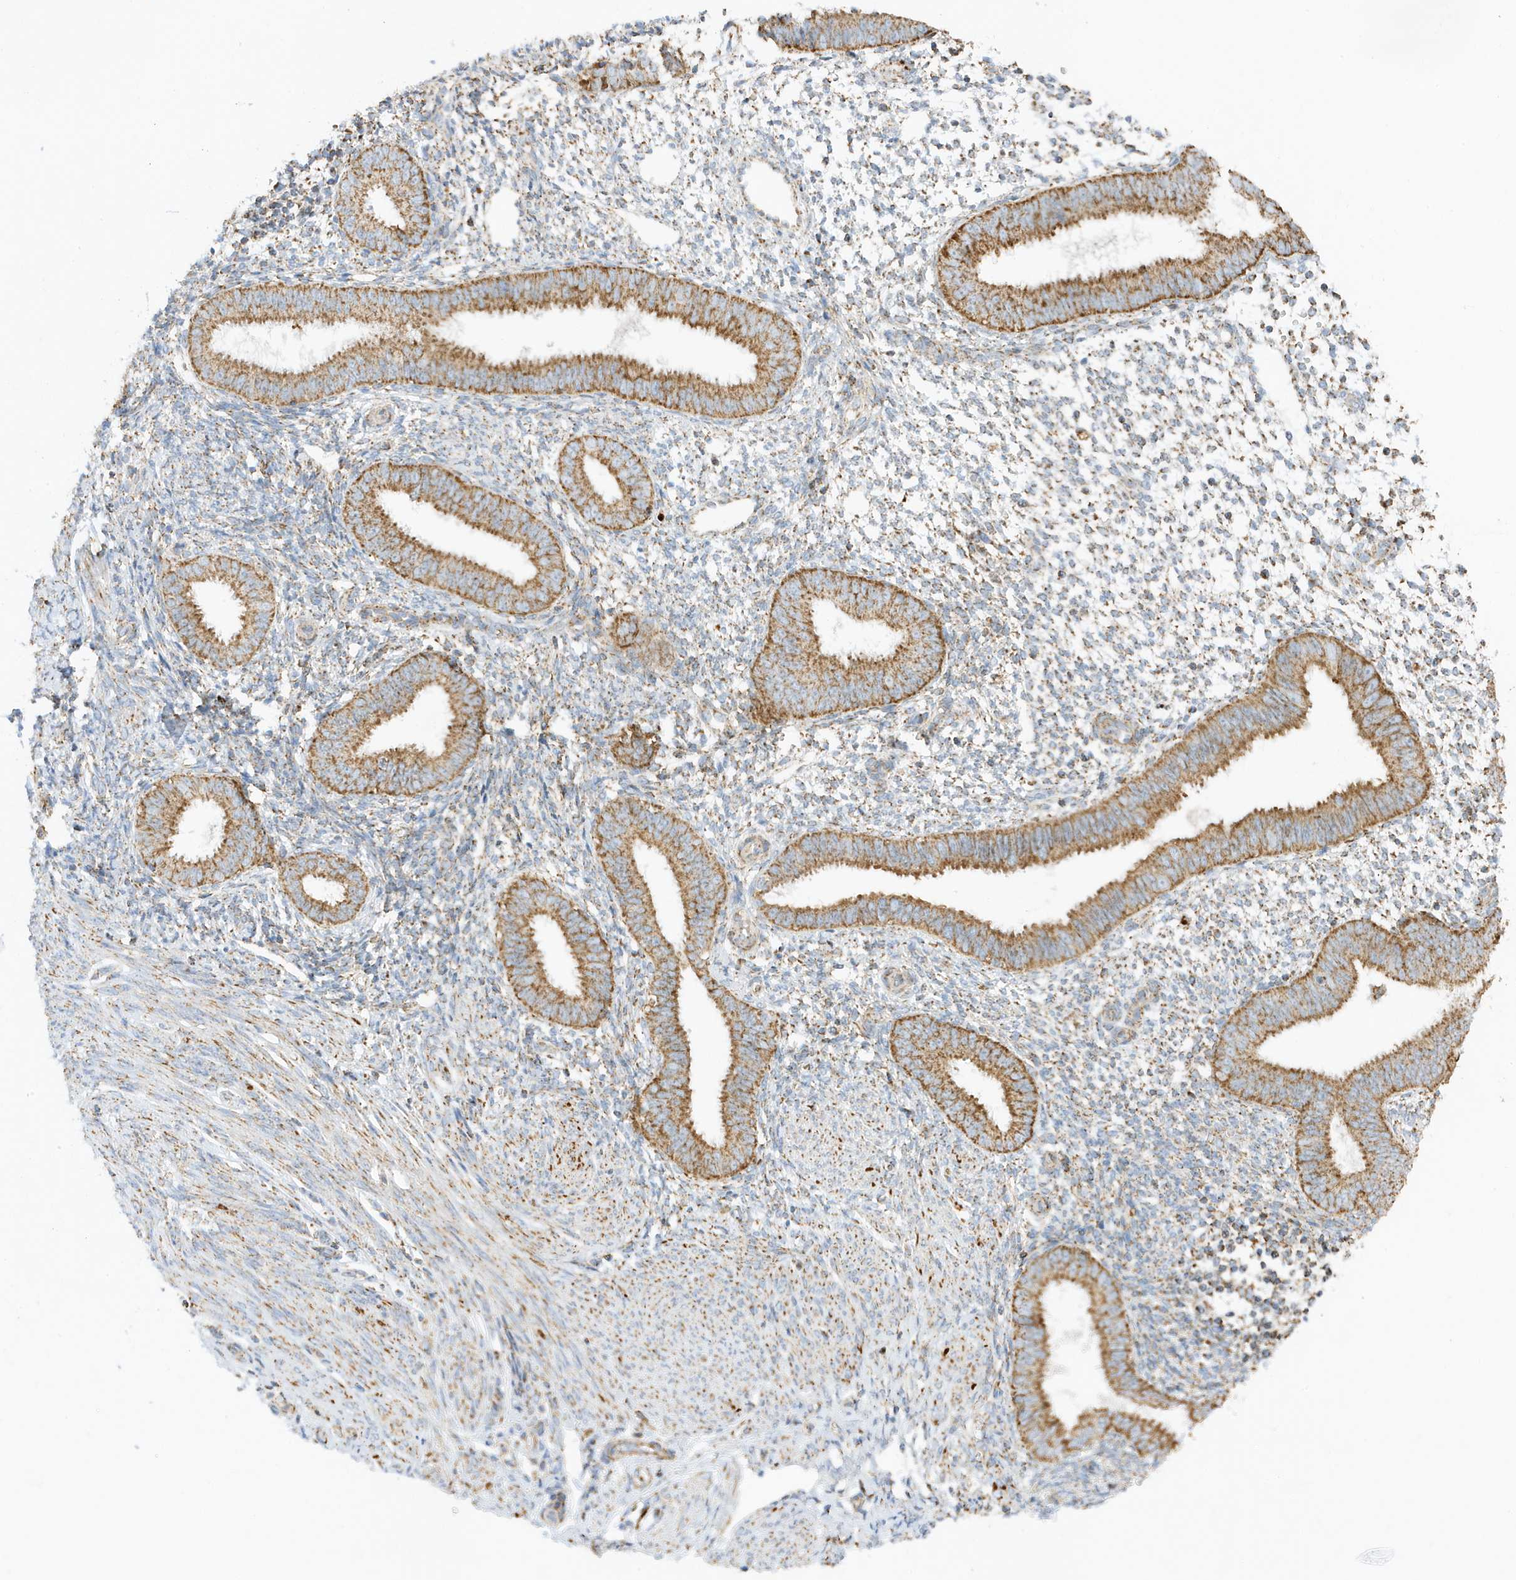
{"staining": {"intensity": "moderate", "quantity": "<25%", "location": "cytoplasmic/membranous"}, "tissue": "endometrium", "cell_type": "Cells in endometrial stroma", "image_type": "normal", "snomed": [{"axis": "morphology", "description": "Normal tissue, NOS"}, {"axis": "topography", "description": "Uterus"}, {"axis": "topography", "description": "Endometrium"}], "caption": "An immunohistochemistry (IHC) photomicrograph of benign tissue is shown. Protein staining in brown shows moderate cytoplasmic/membranous positivity in endometrium within cells in endometrial stroma. The protein is shown in brown color, while the nuclei are stained blue.", "gene": "ATP5ME", "patient": {"sex": "female", "age": 48}}